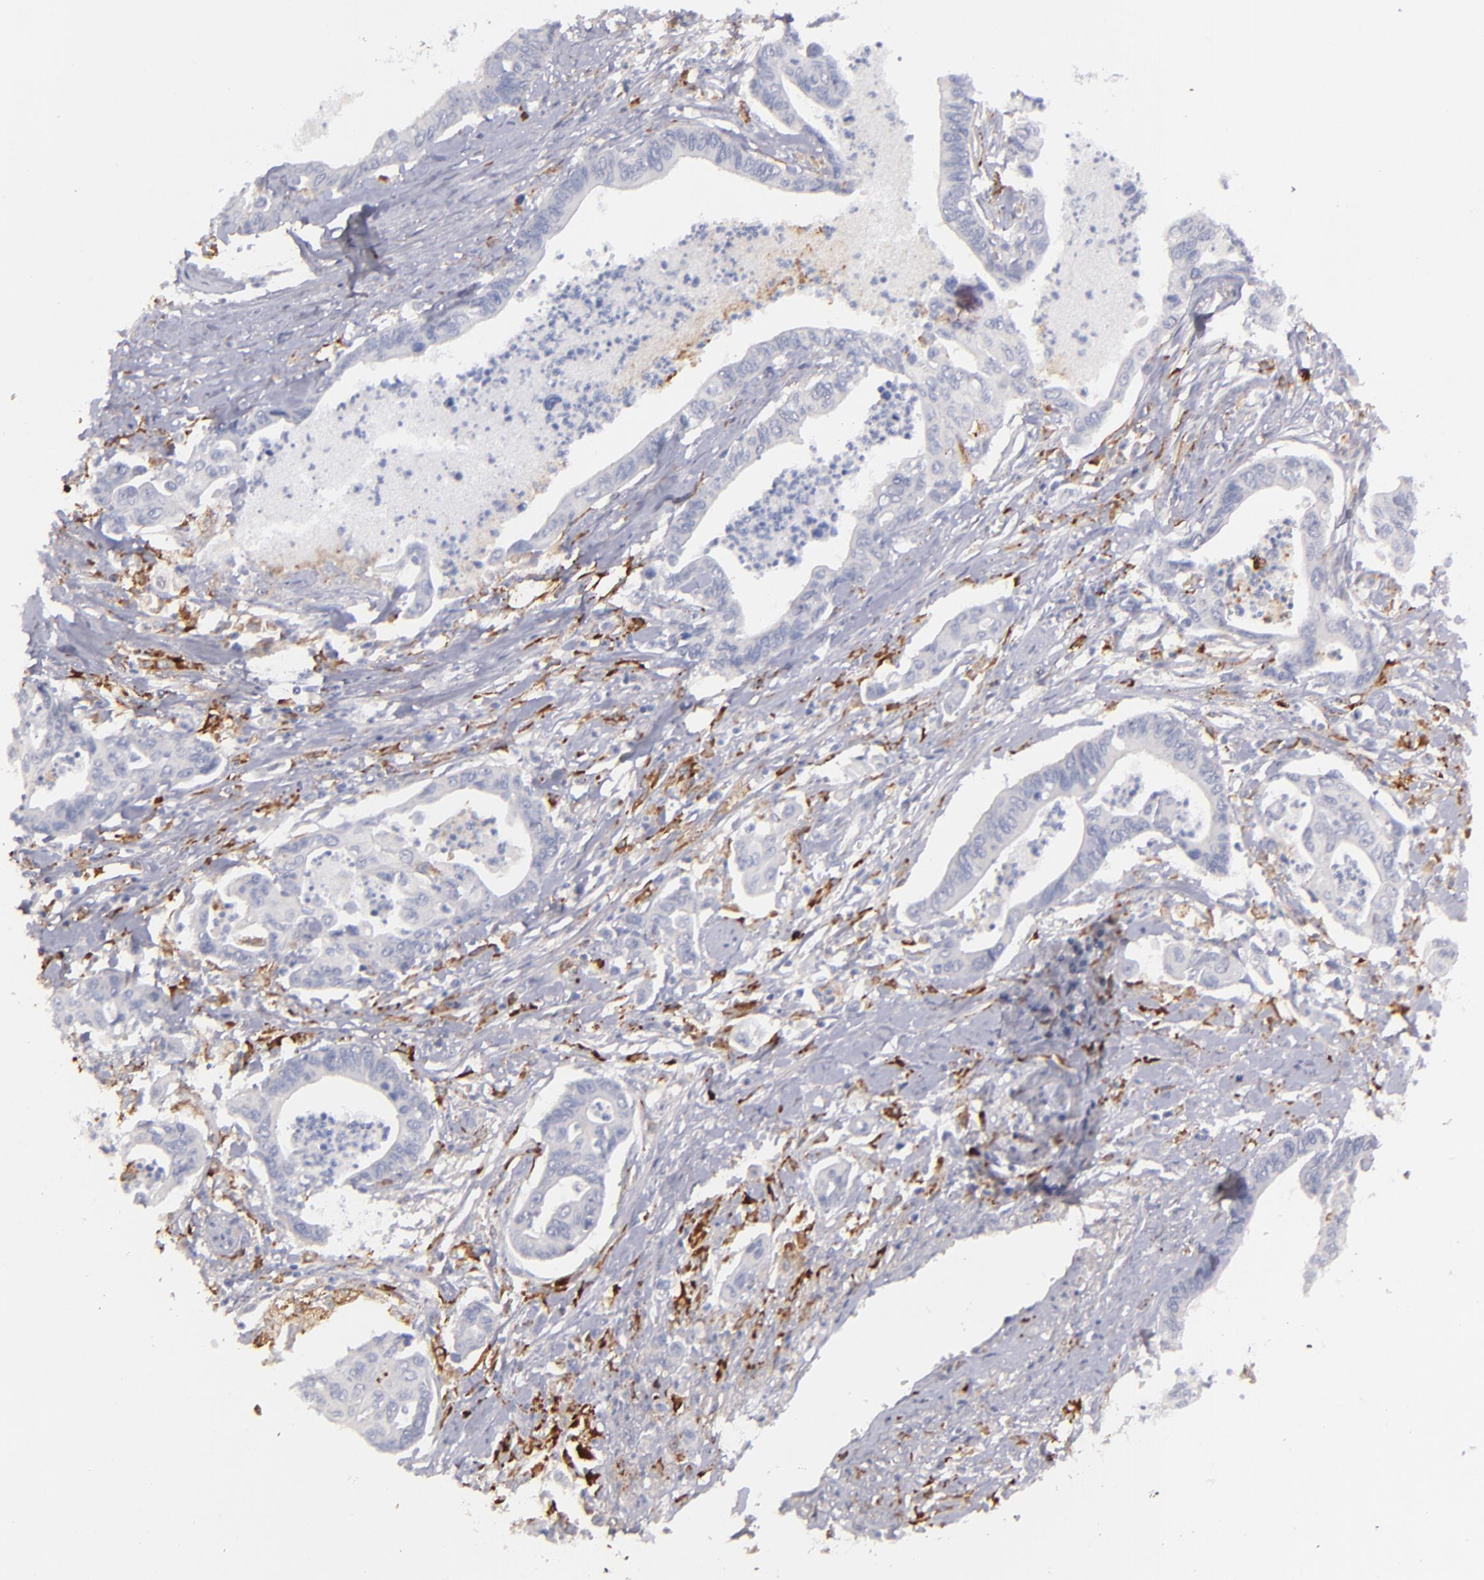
{"staining": {"intensity": "negative", "quantity": "none", "location": "none"}, "tissue": "pancreatic cancer", "cell_type": "Tumor cells", "image_type": "cancer", "snomed": [{"axis": "morphology", "description": "Adenocarcinoma, NOS"}, {"axis": "topography", "description": "Pancreas"}], "caption": "A high-resolution image shows IHC staining of pancreatic cancer (adenocarcinoma), which displays no significant expression in tumor cells.", "gene": "C1QA", "patient": {"sex": "female", "age": 70}}